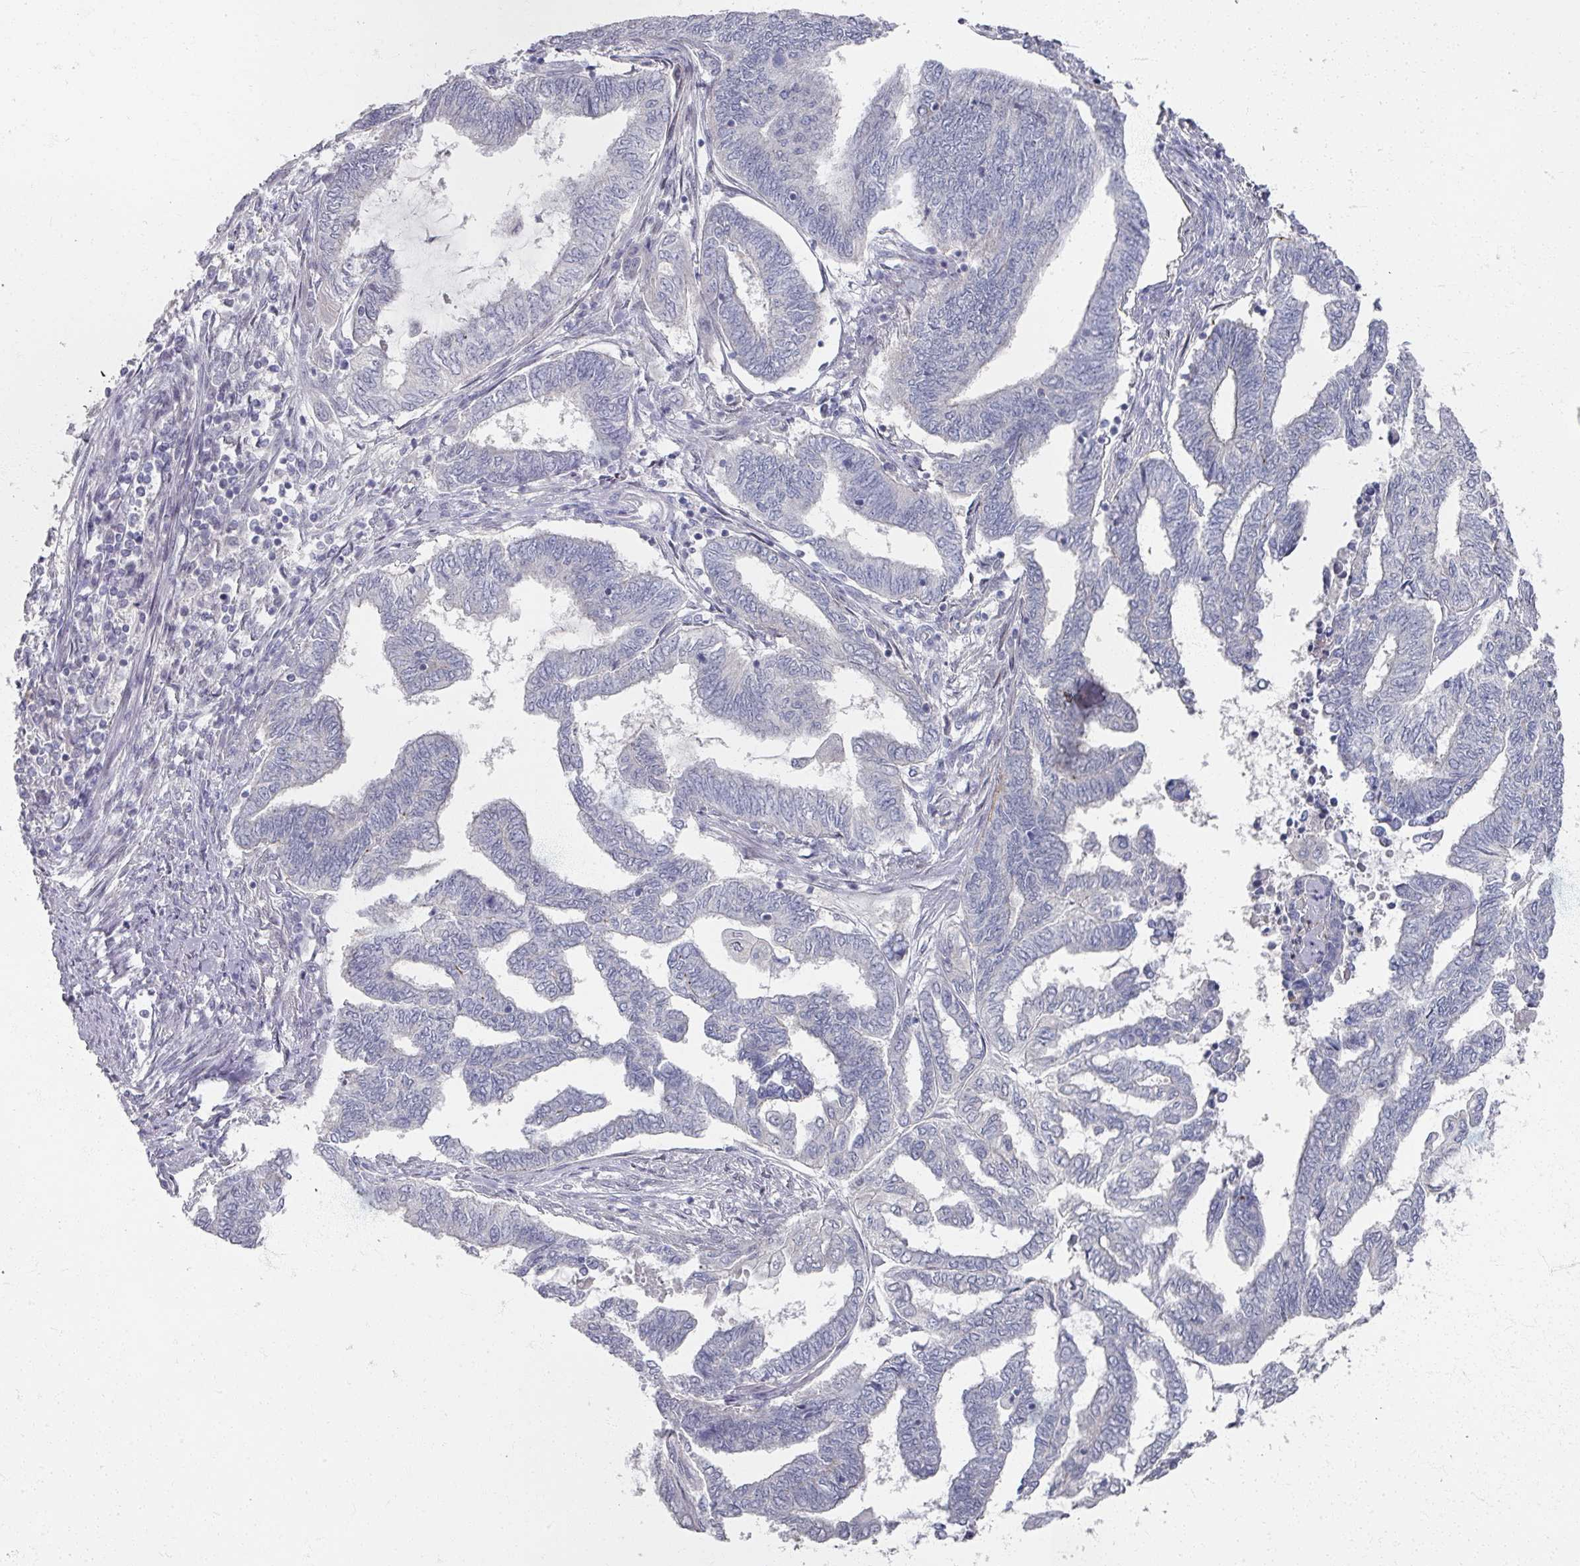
{"staining": {"intensity": "negative", "quantity": "none", "location": "none"}, "tissue": "endometrial cancer", "cell_type": "Tumor cells", "image_type": "cancer", "snomed": [{"axis": "morphology", "description": "Adenocarcinoma, NOS"}, {"axis": "topography", "description": "Uterus"}, {"axis": "topography", "description": "Endometrium"}], "caption": "There is no significant staining in tumor cells of endometrial cancer (adenocarcinoma).", "gene": "TTYH3", "patient": {"sex": "female", "age": 70}}